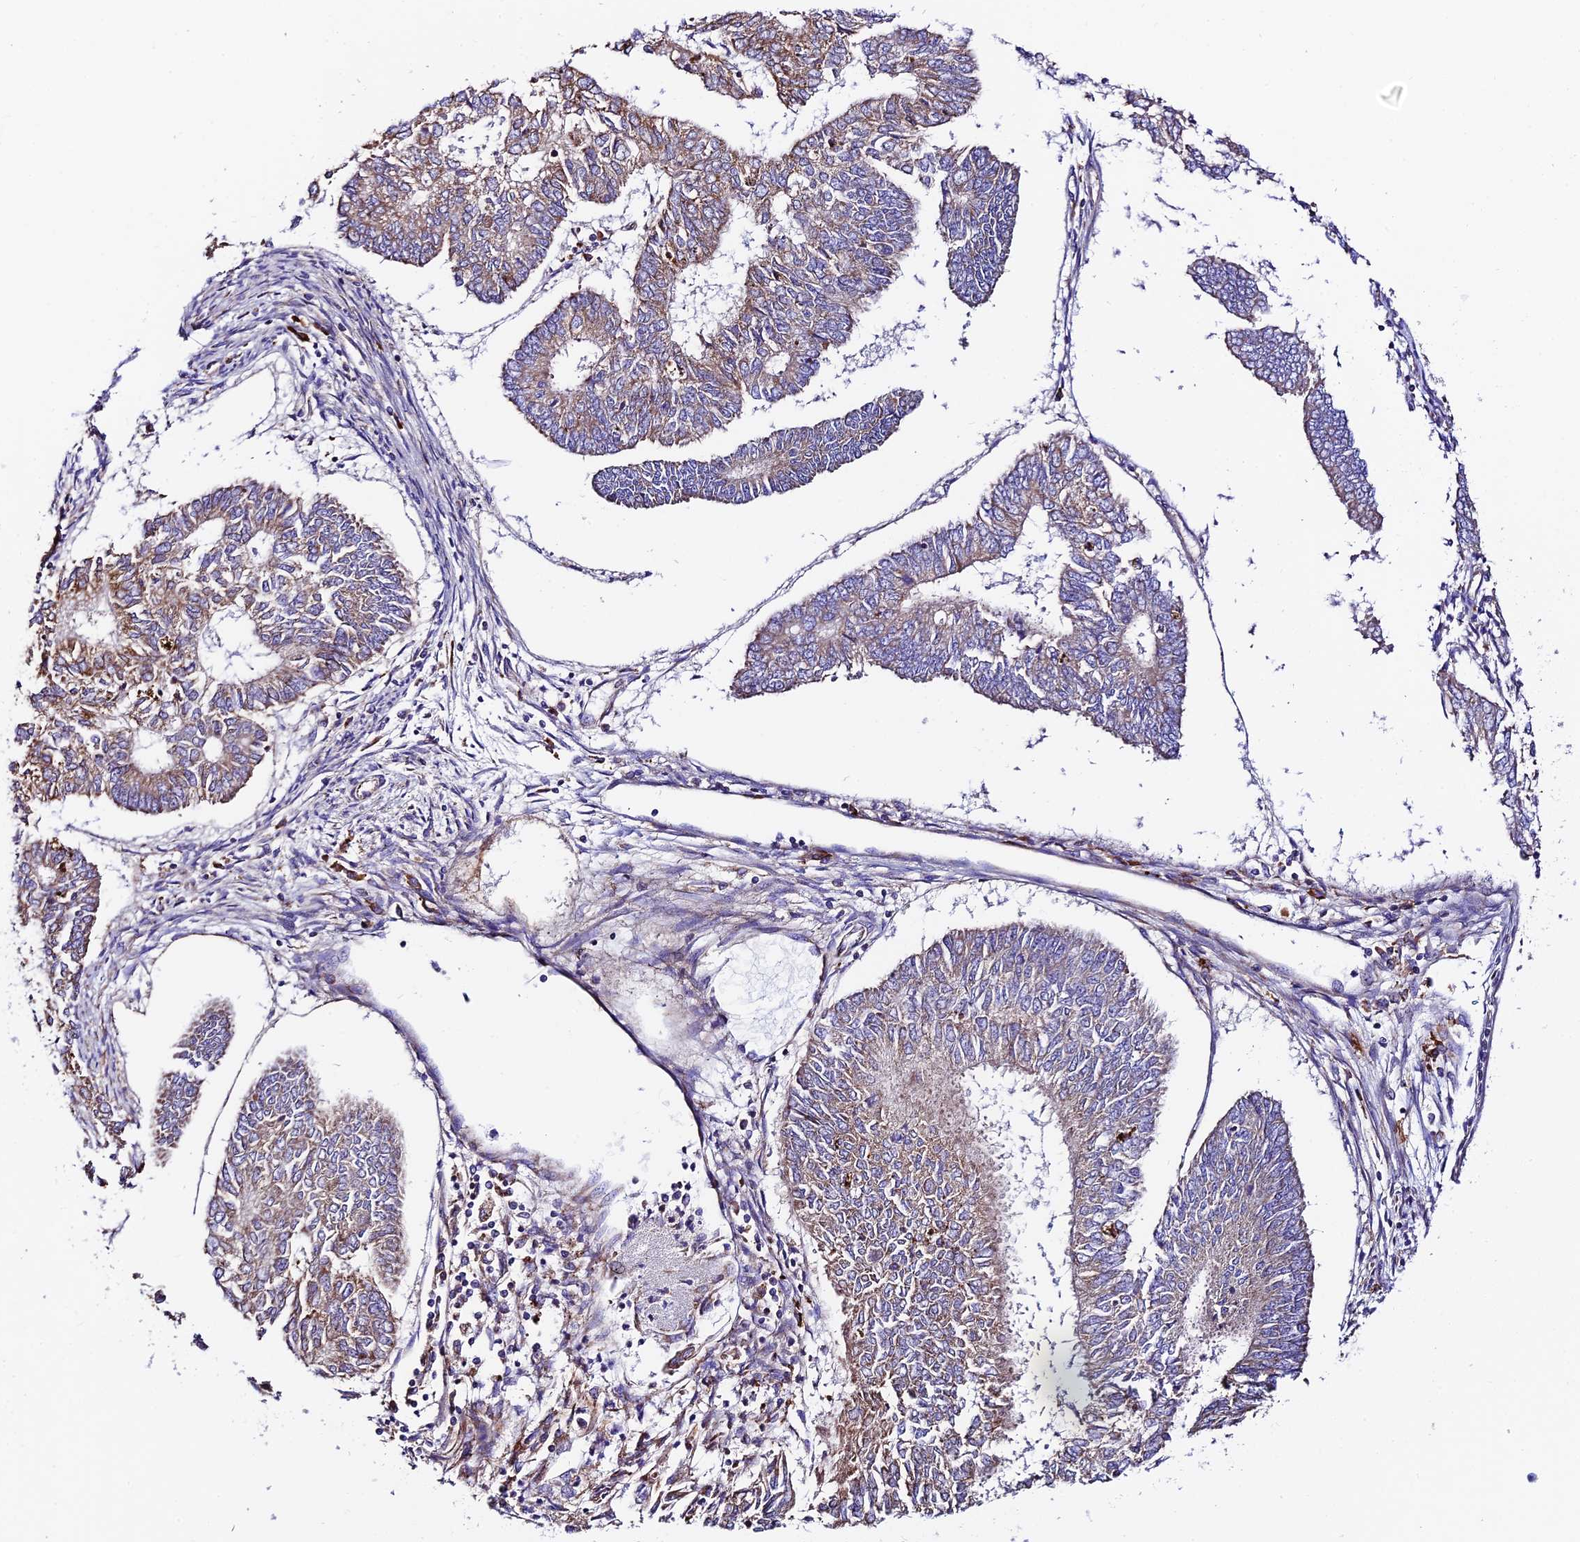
{"staining": {"intensity": "moderate", "quantity": "25%-75%", "location": "cytoplasmic/membranous"}, "tissue": "endometrial cancer", "cell_type": "Tumor cells", "image_type": "cancer", "snomed": [{"axis": "morphology", "description": "Adenocarcinoma, NOS"}, {"axis": "topography", "description": "Endometrium"}], "caption": "Moderate cytoplasmic/membranous positivity is seen in about 25%-75% of tumor cells in adenocarcinoma (endometrial).", "gene": "VPS13C", "patient": {"sex": "female", "age": 68}}